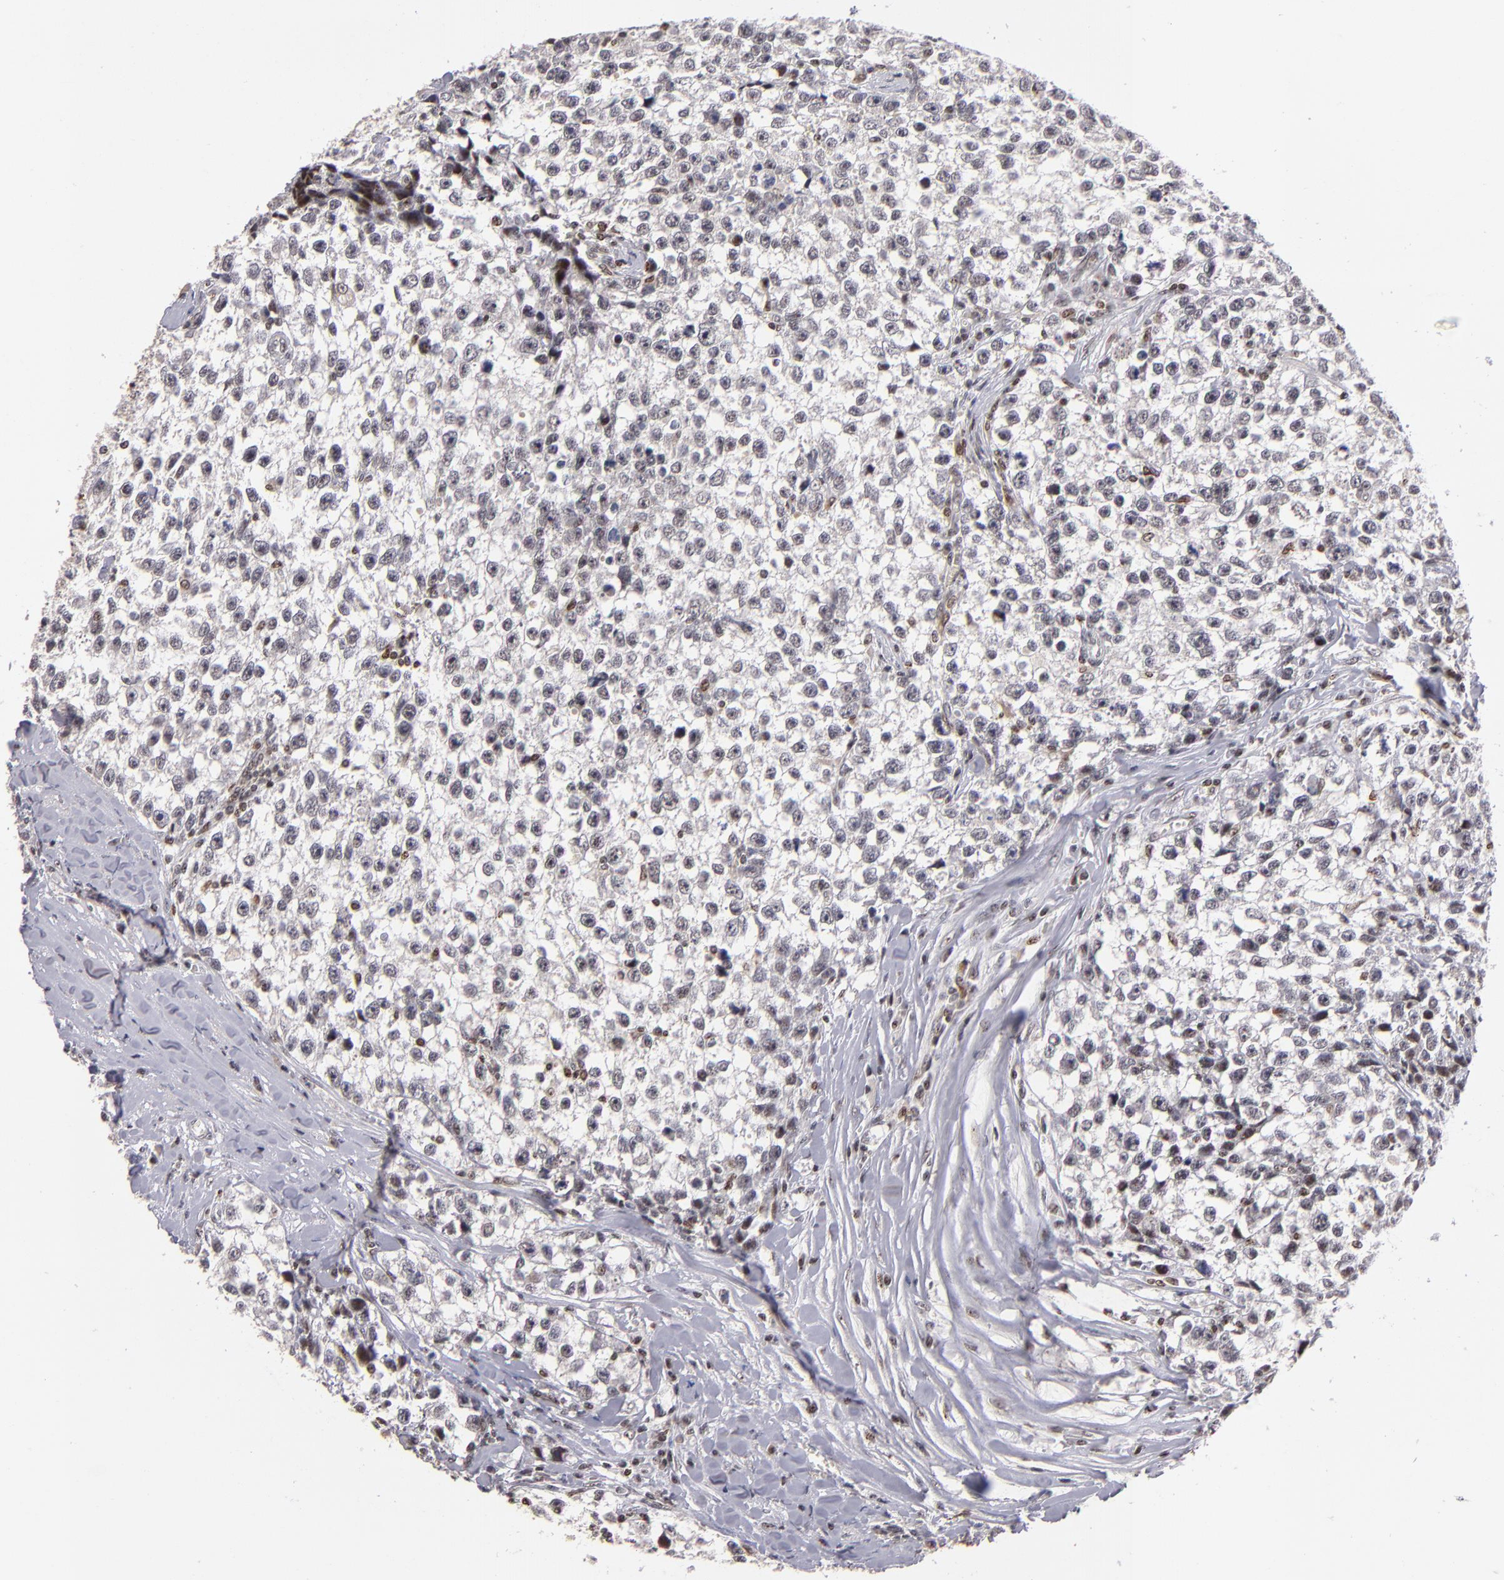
{"staining": {"intensity": "negative", "quantity": "none", "location": "none"}, "tissue": "testis cancer", "cell_type": "Tumor cells", "image_type": "cancer", "snomed": [{"axis": "morphology", "description": "Seminoma, NOS"}, {"axis": "morphology", "description": "Carcinoma, Embryonal, NOS"}, {"axis": "topography", "description": "Testis"}], "caption": "DAB immunohistochemical staining of embryonal carcinoma (testis) demonstrates no significant positivity in tumor cells.", "gene": "PCNX4", "patient": {"sex": "male", "age": 30}}